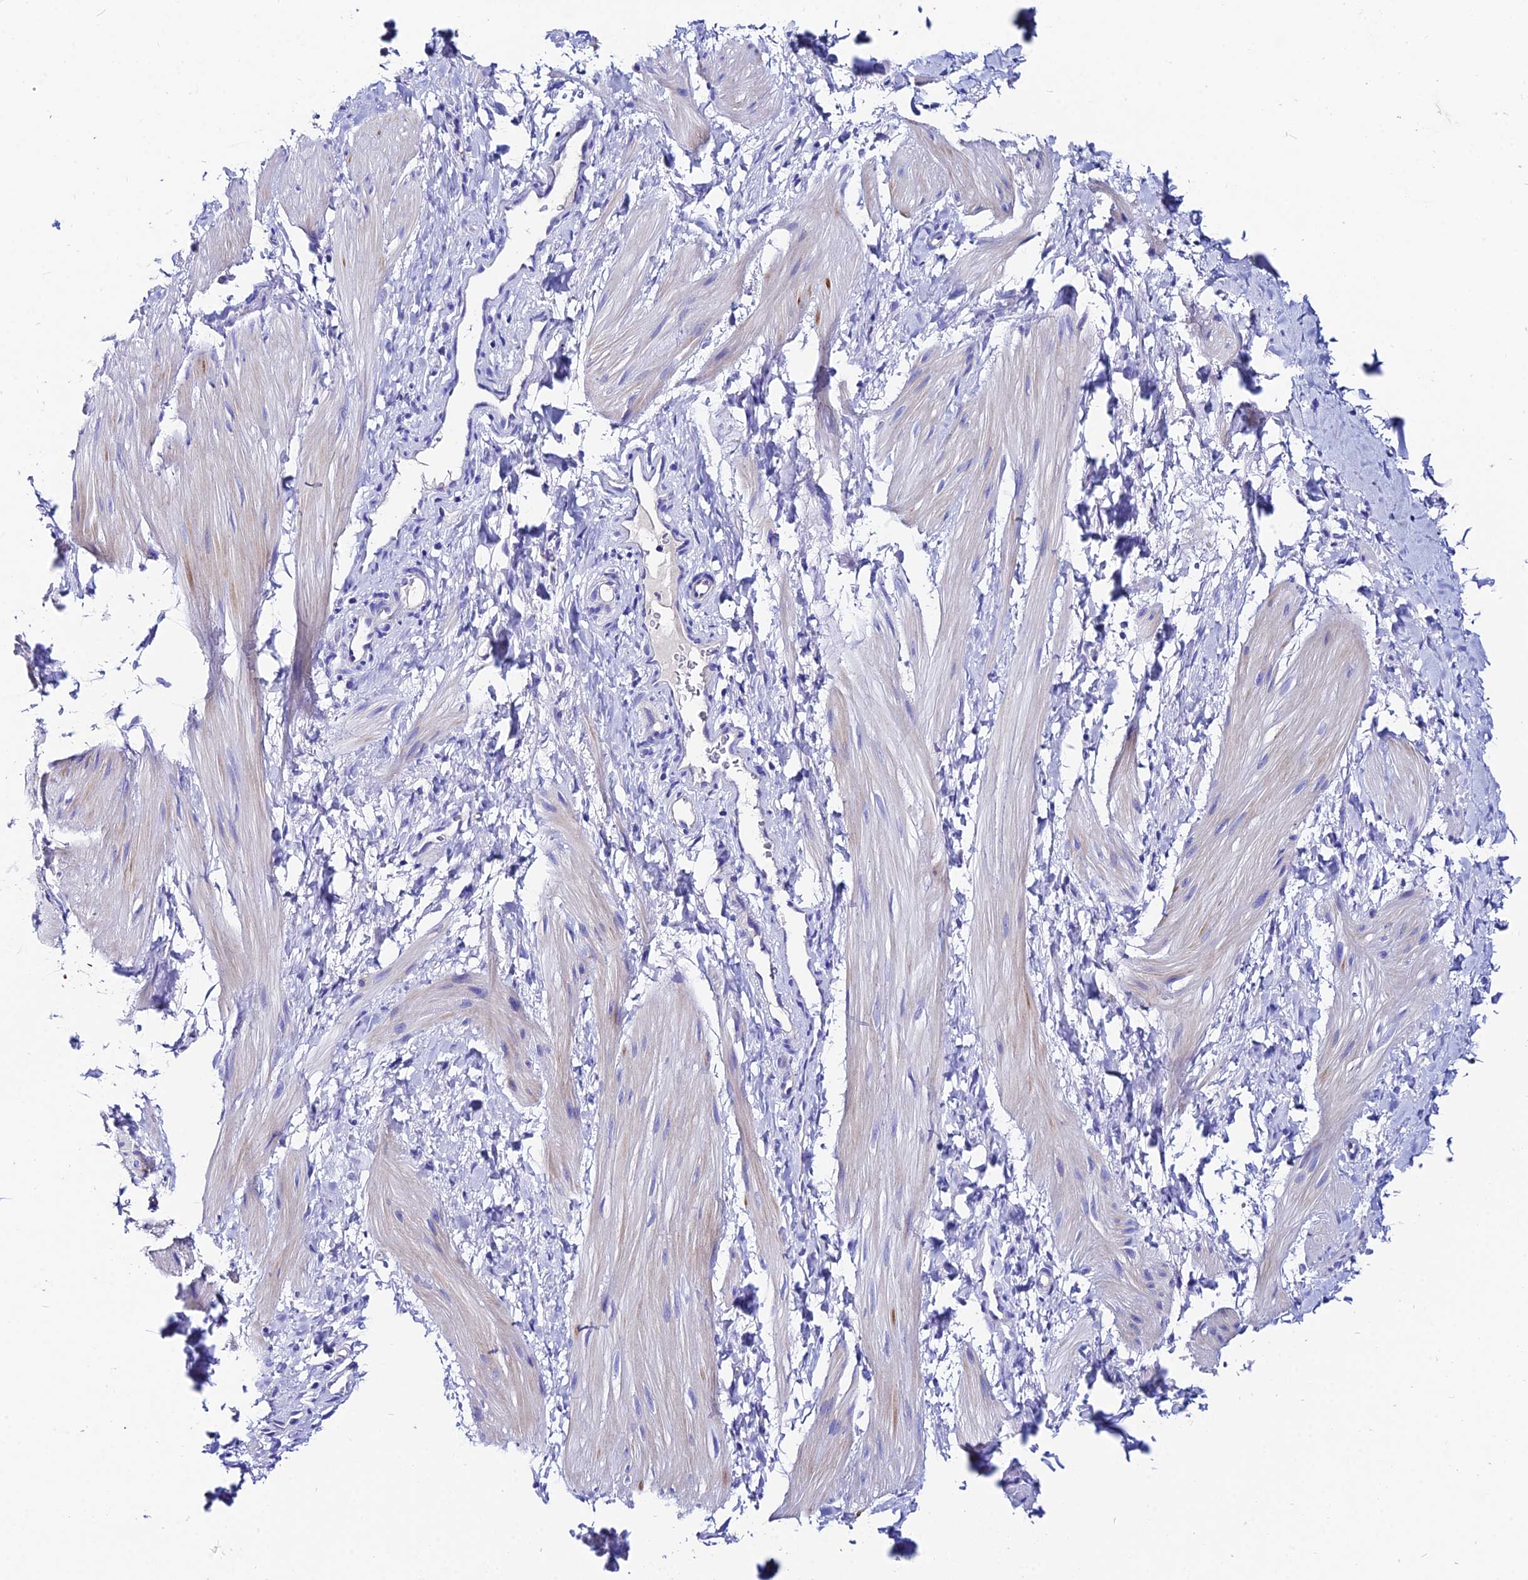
{"staining": {"intensity": "negative", "quantity": "none", "location": "none"}, "tissue": "smooth muscle", "cell_type": "Smooth muscle cells", "image_type": "normal", "snomed": [{"axis": "morphology", "description": "Normal tissue, NOS"}, {"axis": "topography", "description": "Smooth muscle"}], "caption": "Immunohistochemistry (IHC) micrograph of benign smooth muscle: human smooth muscle stained with DAB (3,3'-diaminobenzidine) shows no significant protein positivity in smooth muscle cells. The staining was performed using DAB (3,3'-diaminobenzidine) to visualize the protein expression in brown, while the nuclei were stained in blue with hematoxylin (Magnification: 20x).", "gene": "CEP41", "patient": {"sex": "male", "age": 16}}